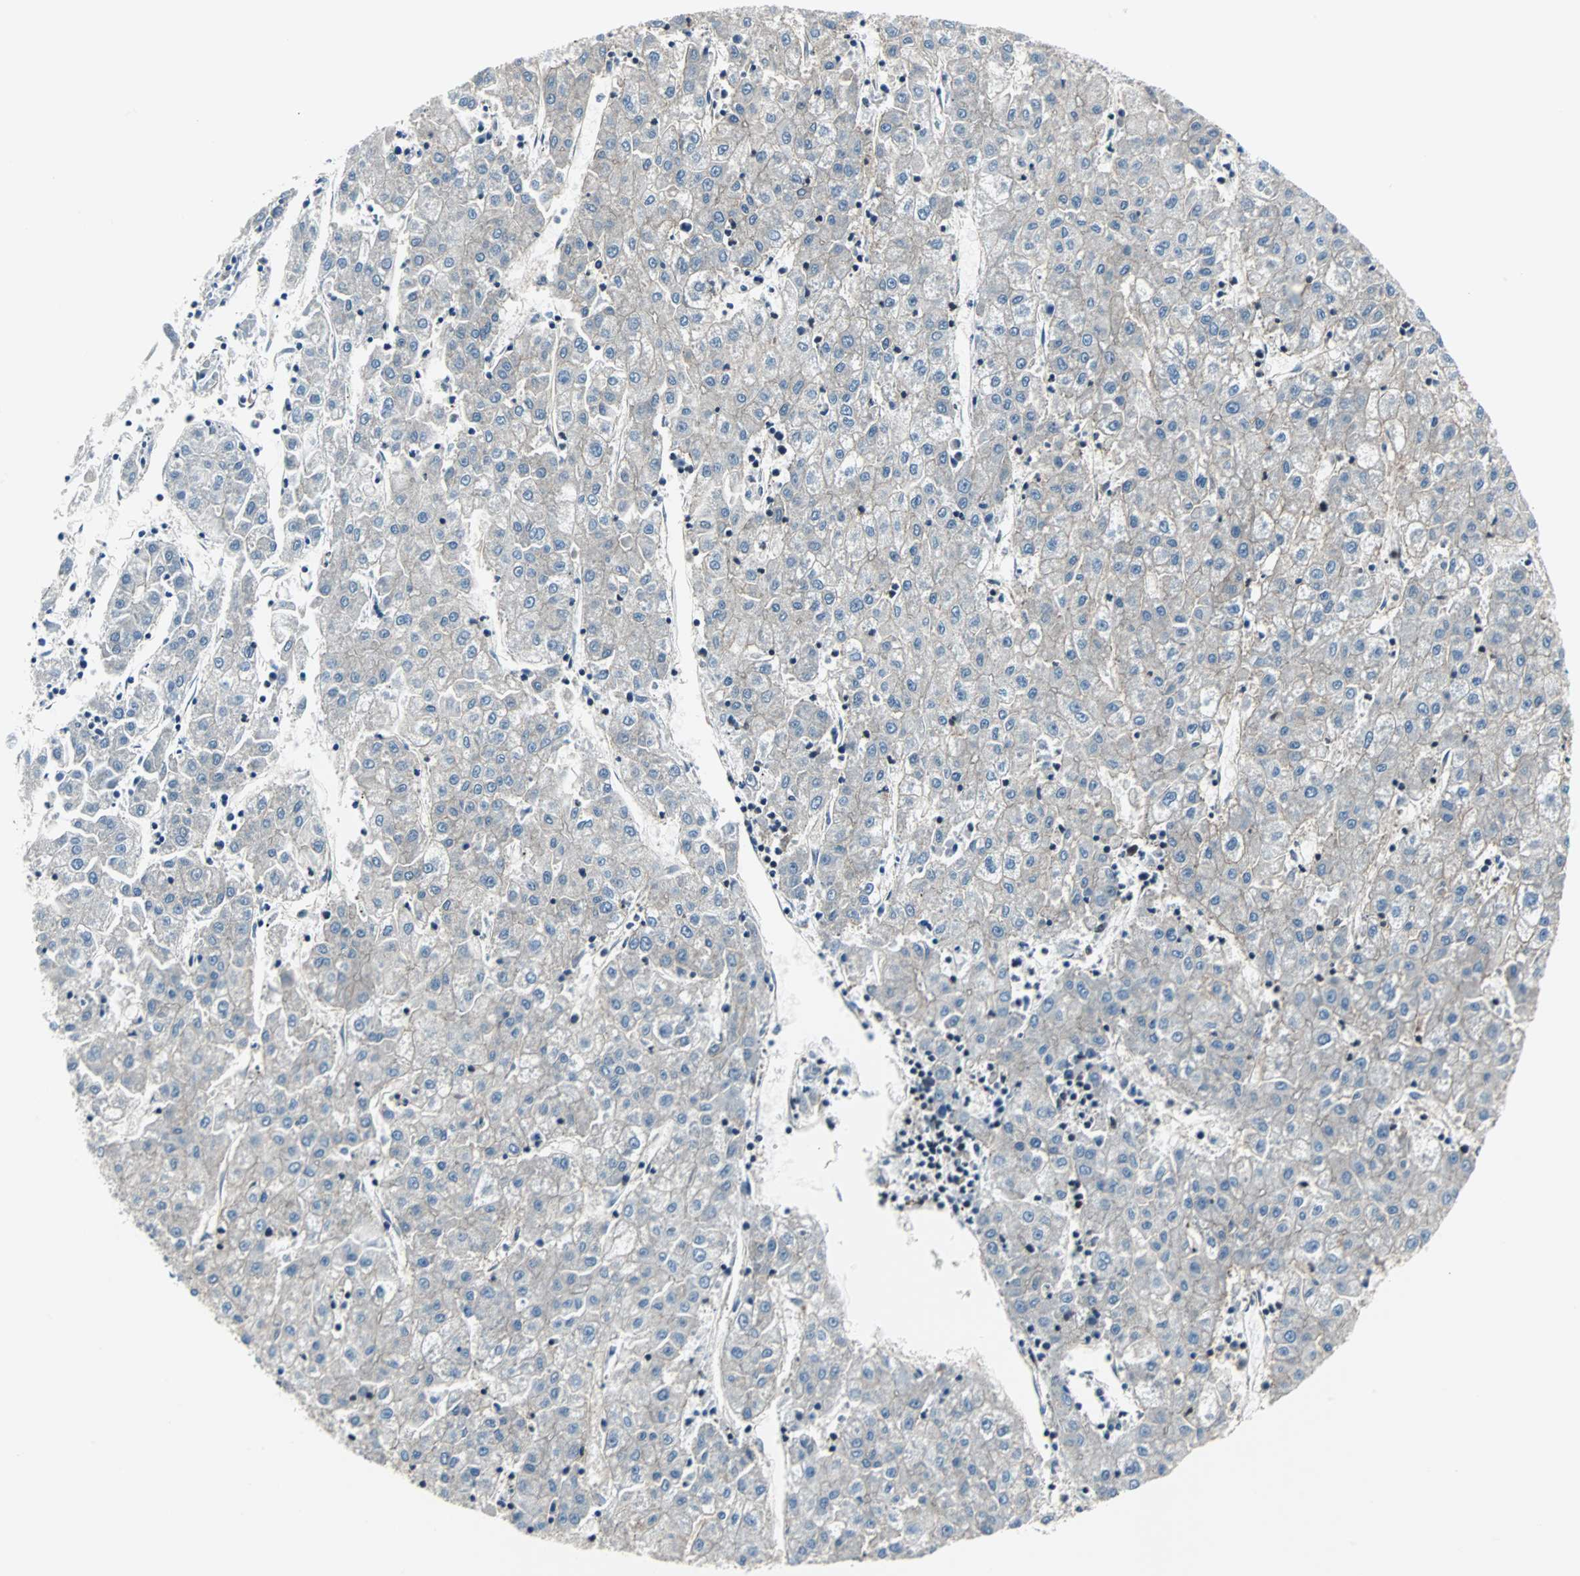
{"staining": {"intensity": "negative", "quantity": "none", "location": "none"}, "tissue": "liver cancer", "cell_type": "Tumor cells", "image_type": "cancer", "snomed": [{"axis": "morphology", "description": "Carcinoma, Hepatocellular, NOS"}, {"axis": "topography", "description": "Liver"}], "caption": "DAB (3,3'-diaminobenzidine) immunohistochemical staining of human liver hepatocellular carcinoma demonstrates no significant expression in tumor cells.", "gene": "RELA", "patient": {"sex": "male", "age": 72}}